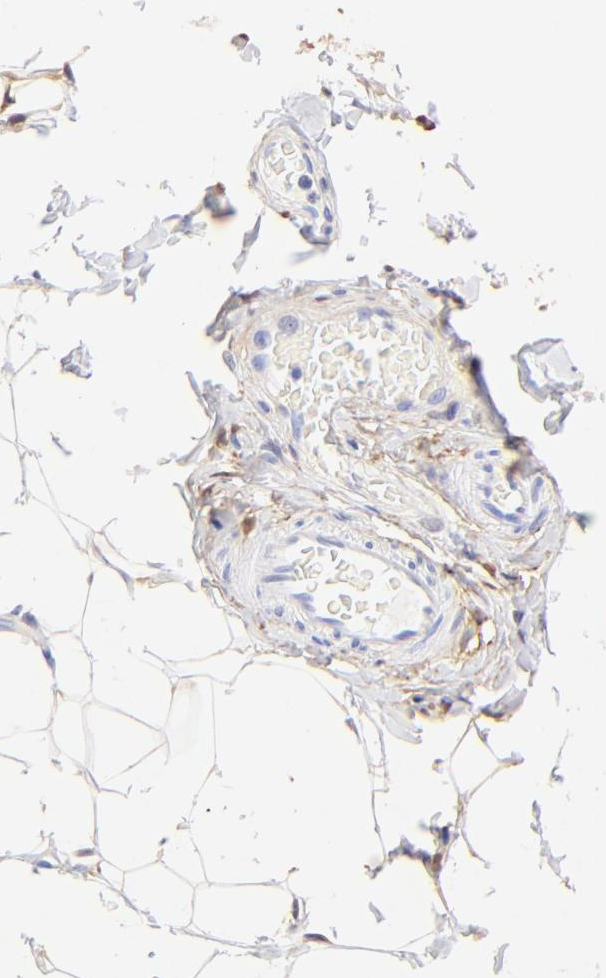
{"staining": {"intensity": "weak", "quantity": ">75%", "location": "cytoplasmic/membranous"}, "tissue": "adipose tissue", "cell_type": "Adipocytes", "image_type": "normal", "snomed": [{"axis": "morphology", "description": "Normal tissue, NOS"}, {"axis": "topography", "description": "Soft tissue"}], "caption": "Weak cytoplasmic/membranous staining is present in approximately >75% of adipocytes in unremarkable adipose tissue.", "gene": "ALDH1A1", "patient": {"sex": "male", "age": 26}}